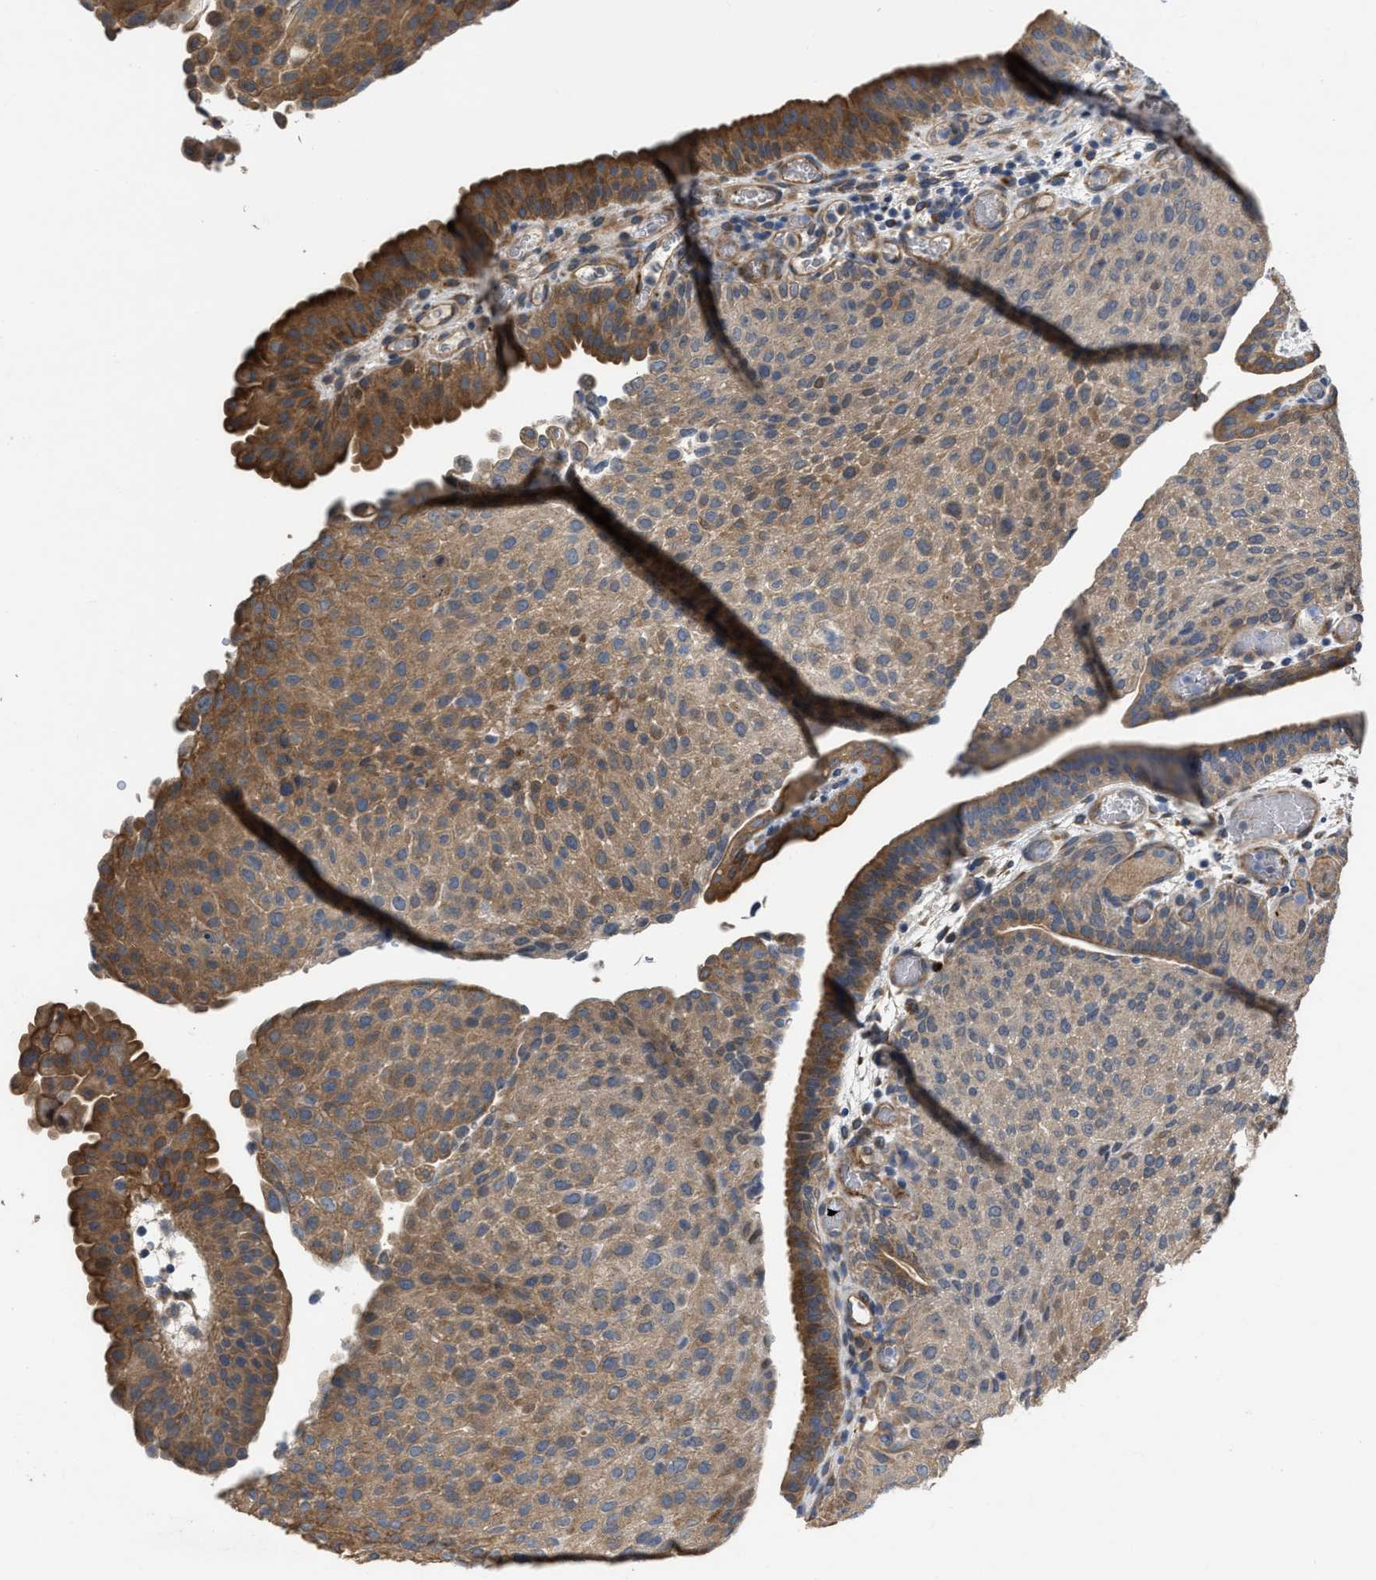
{"staining": {"intensity": "moderate", "quantity": "25%-75%", "location": "cytoplasmic/membranous"}, "tissue": "urothelial cancer", "cell_type": "Tumor cells", "image_type": "cancer", "snomed": [{"axis": "morphology", "description": "Urothelial carcinoma, Low grade"}, {"axis": "morphology", "description": "Urothelial carcinoma, High grade"}, {"axis": "topography", "description": "Urinary bladder"}], "caption": "Tumor cells display medium levels of moderate cytoplasmic/membranous expression in approximately 25%-75% of cells in high-grade urothelial carcinoma.", "gene": "SLC4A11", "patient": {"sex": "male", "age": 35}}